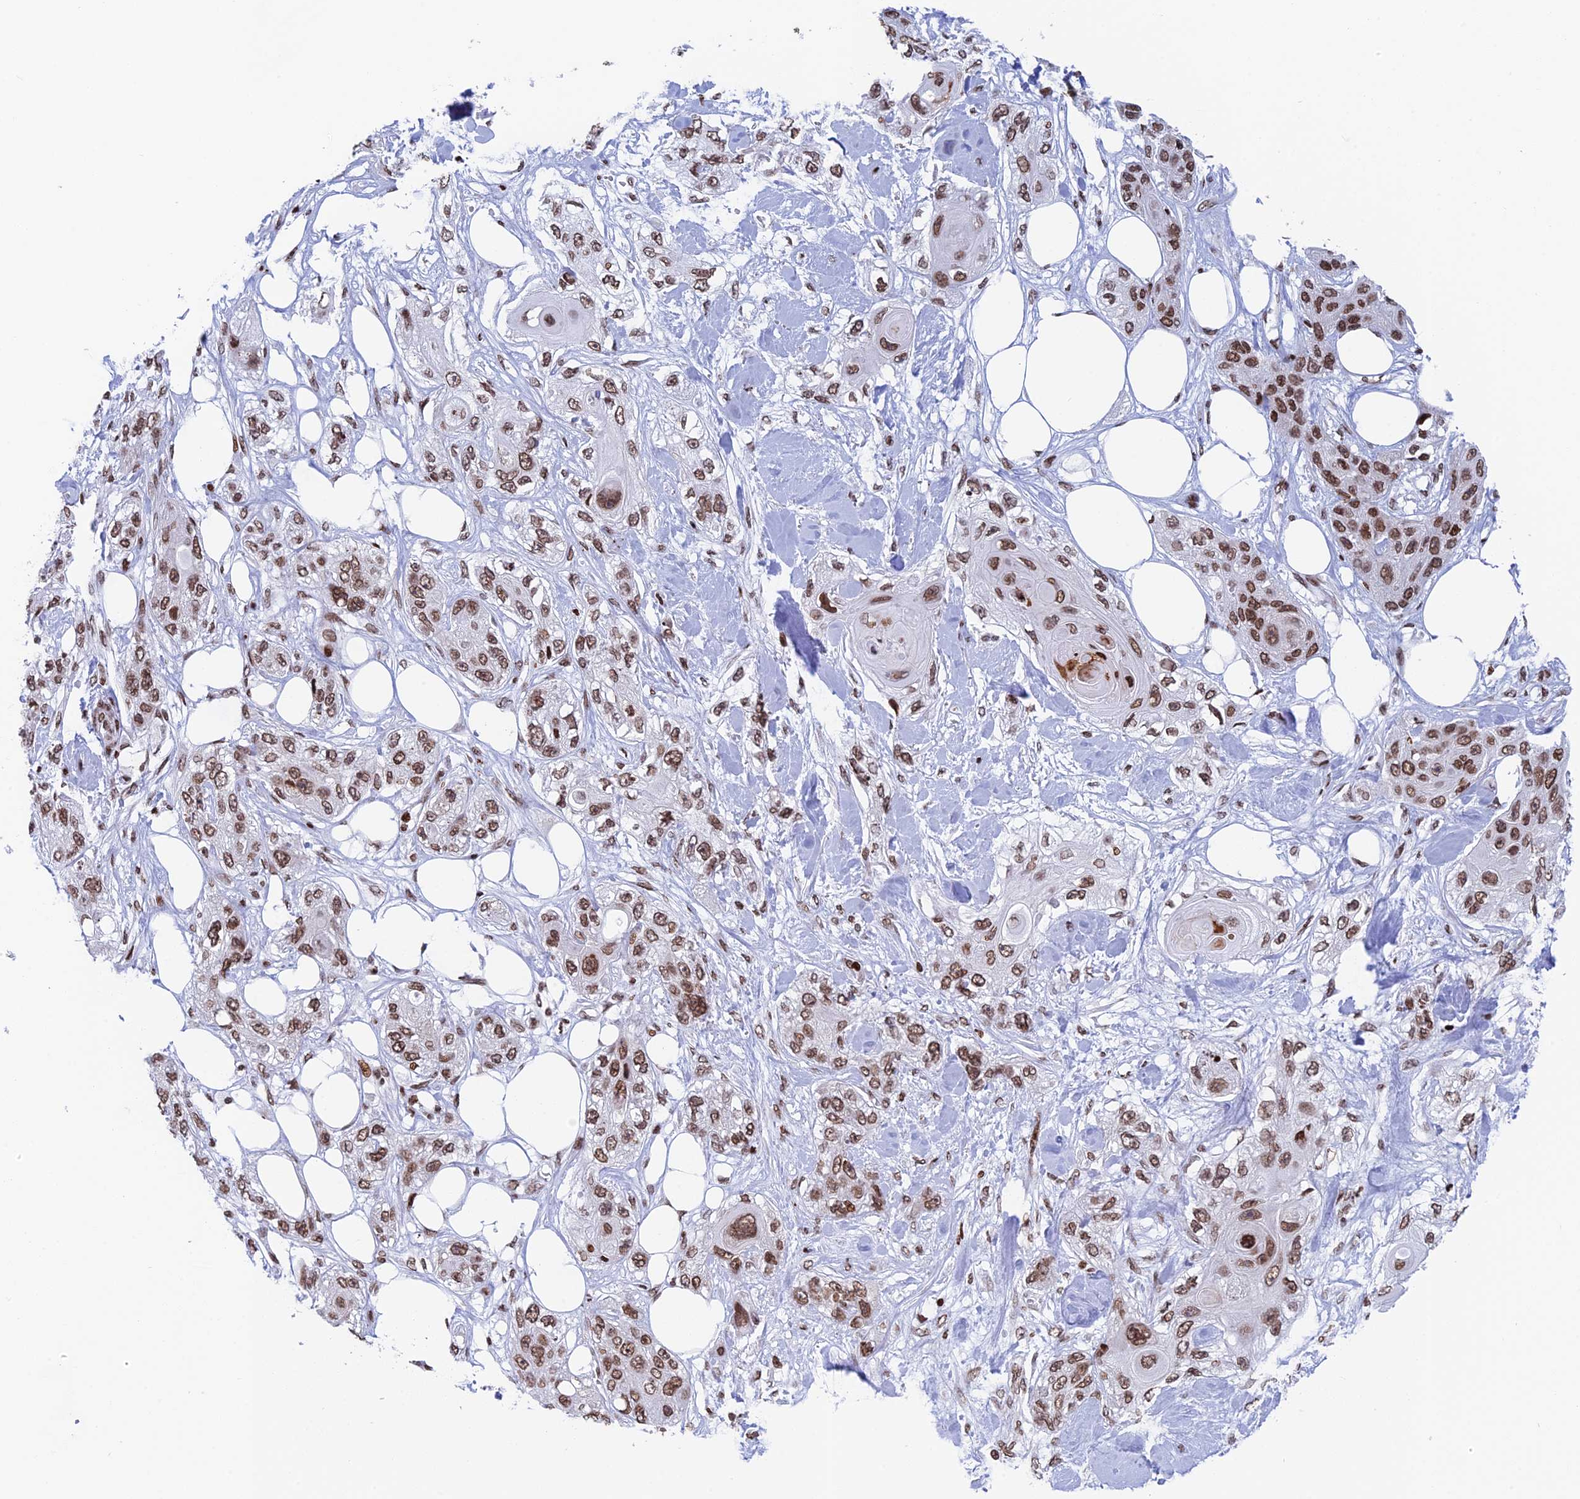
{"staining": {"intensity": "moderate", "quantity": ">75%", "location": "nuclear"}, "tissue": "skin cancer", "cell_type": "Tumor cells", "image_type": "cancer", "snomed": [{"axis": "morphology", "description": "Normal tissue, NOS"}, {"axis": "morphology", "description": "Squamous cell carcinoma, NOS"}, {"axis": "topography", "description": "Skin"}], "caption": "Tumor cells reveal medium levels of moderate nuclear expression in approximately >75% of cells in skin squamous cell carcinoma.", "gene": "RPAP1", "patient": {"sex": "male", "age": 72}}